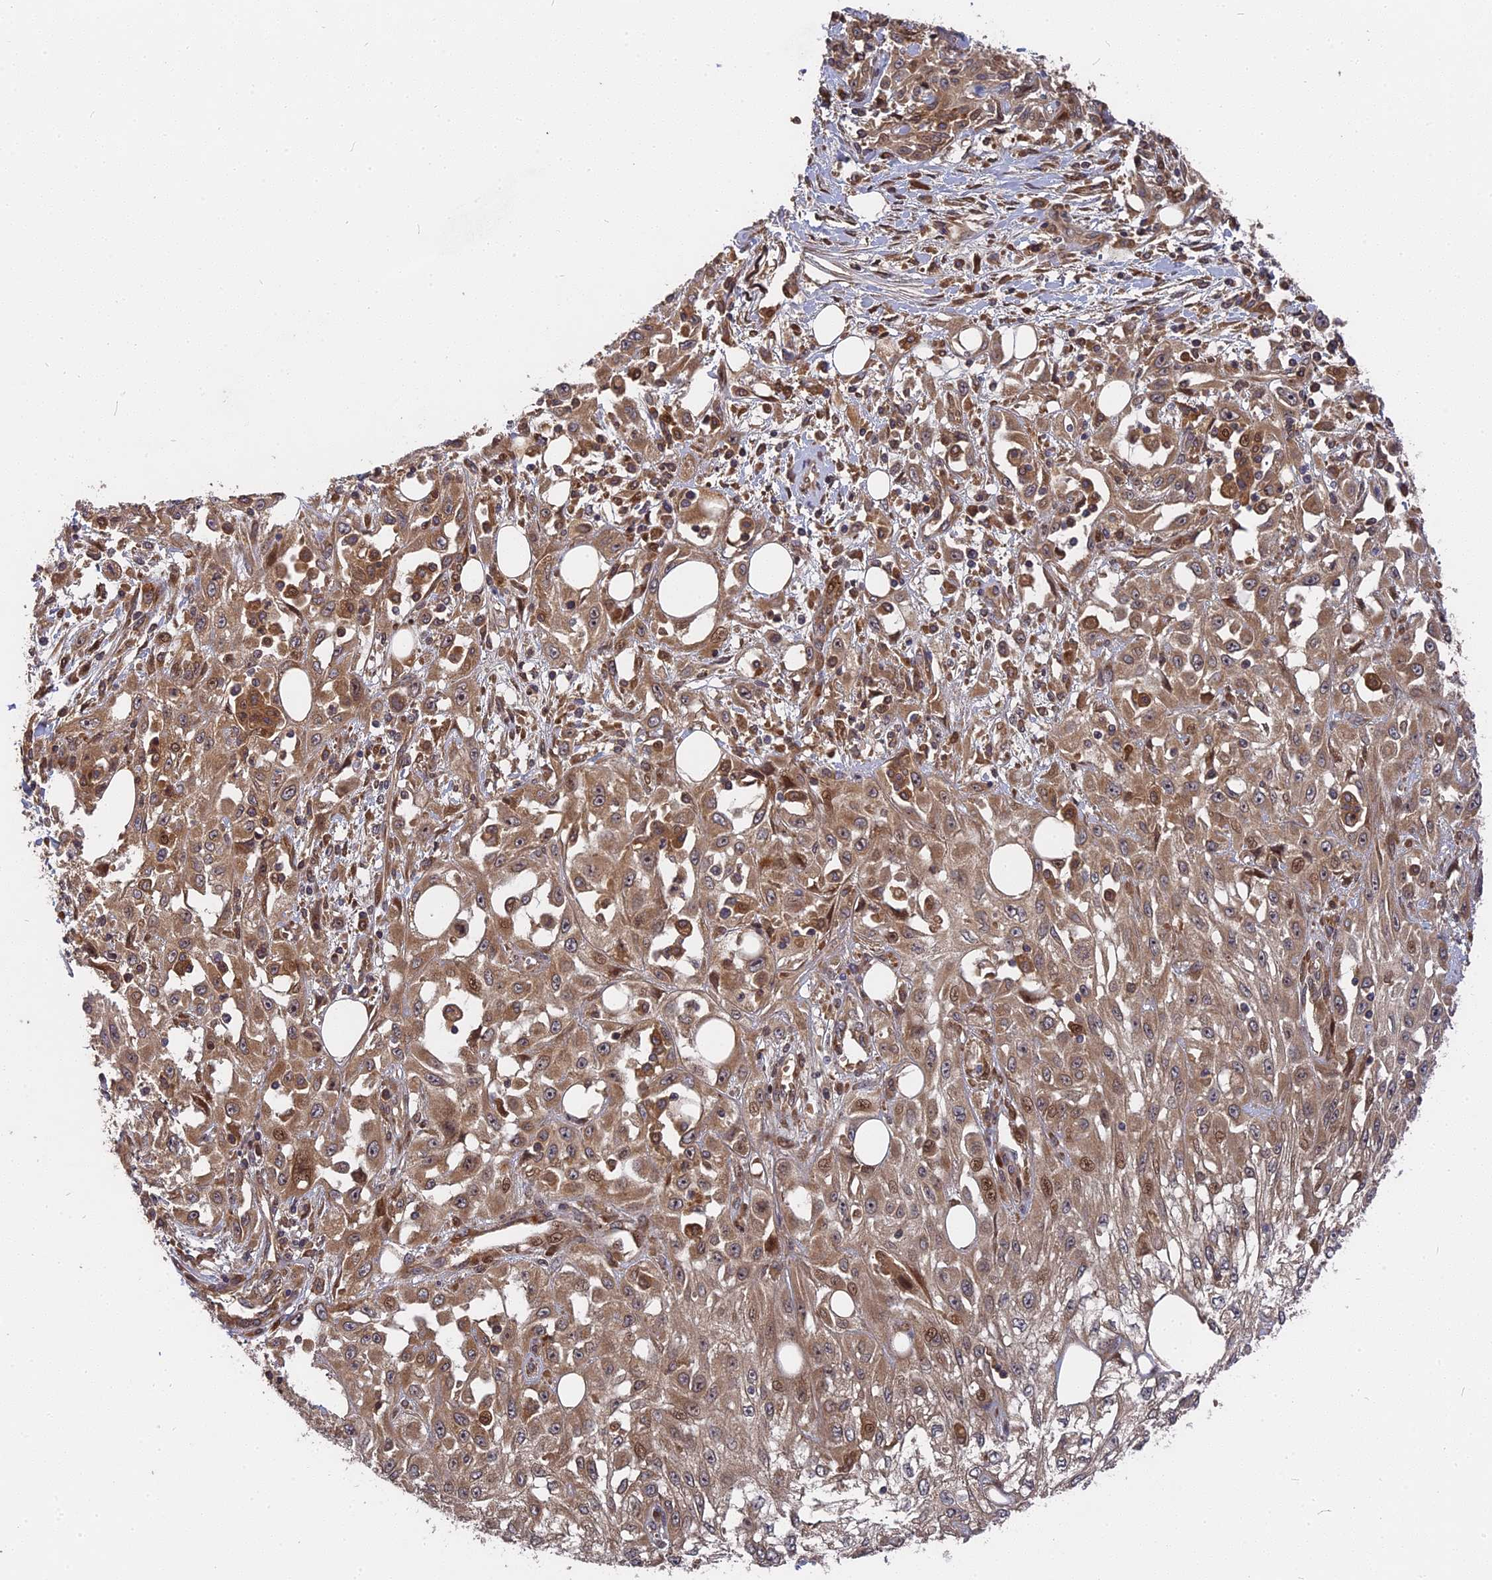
{"staining": {"intensity": "moderate", "quantity": ">75%", "location": "cytoplasmic/membranous"}, "tissue": "skin cancer", "cell_type": "Tumor cells", "image_type": "cancer", "snomed": [{"axis": "morphology", "description": "Squamous cell carcinoma, NOS"}, {"axis": "morphology", "description": "Squamous cell carcinoma, metastatic, NOS"}, {"axis": "topography", "description": "Skin"}, {"axis": "topography", "description": "Lymph node"}], "caption": "Immunohistochemical staining of human metastatic squamous cell carcinoma (skin) demonstrates medium levels of moderate cytoplasmic/membranous expression in approximately >75% of tumor cells.", "gene": "TMUB2", "patient": {"sex": "male", "age": 75}}